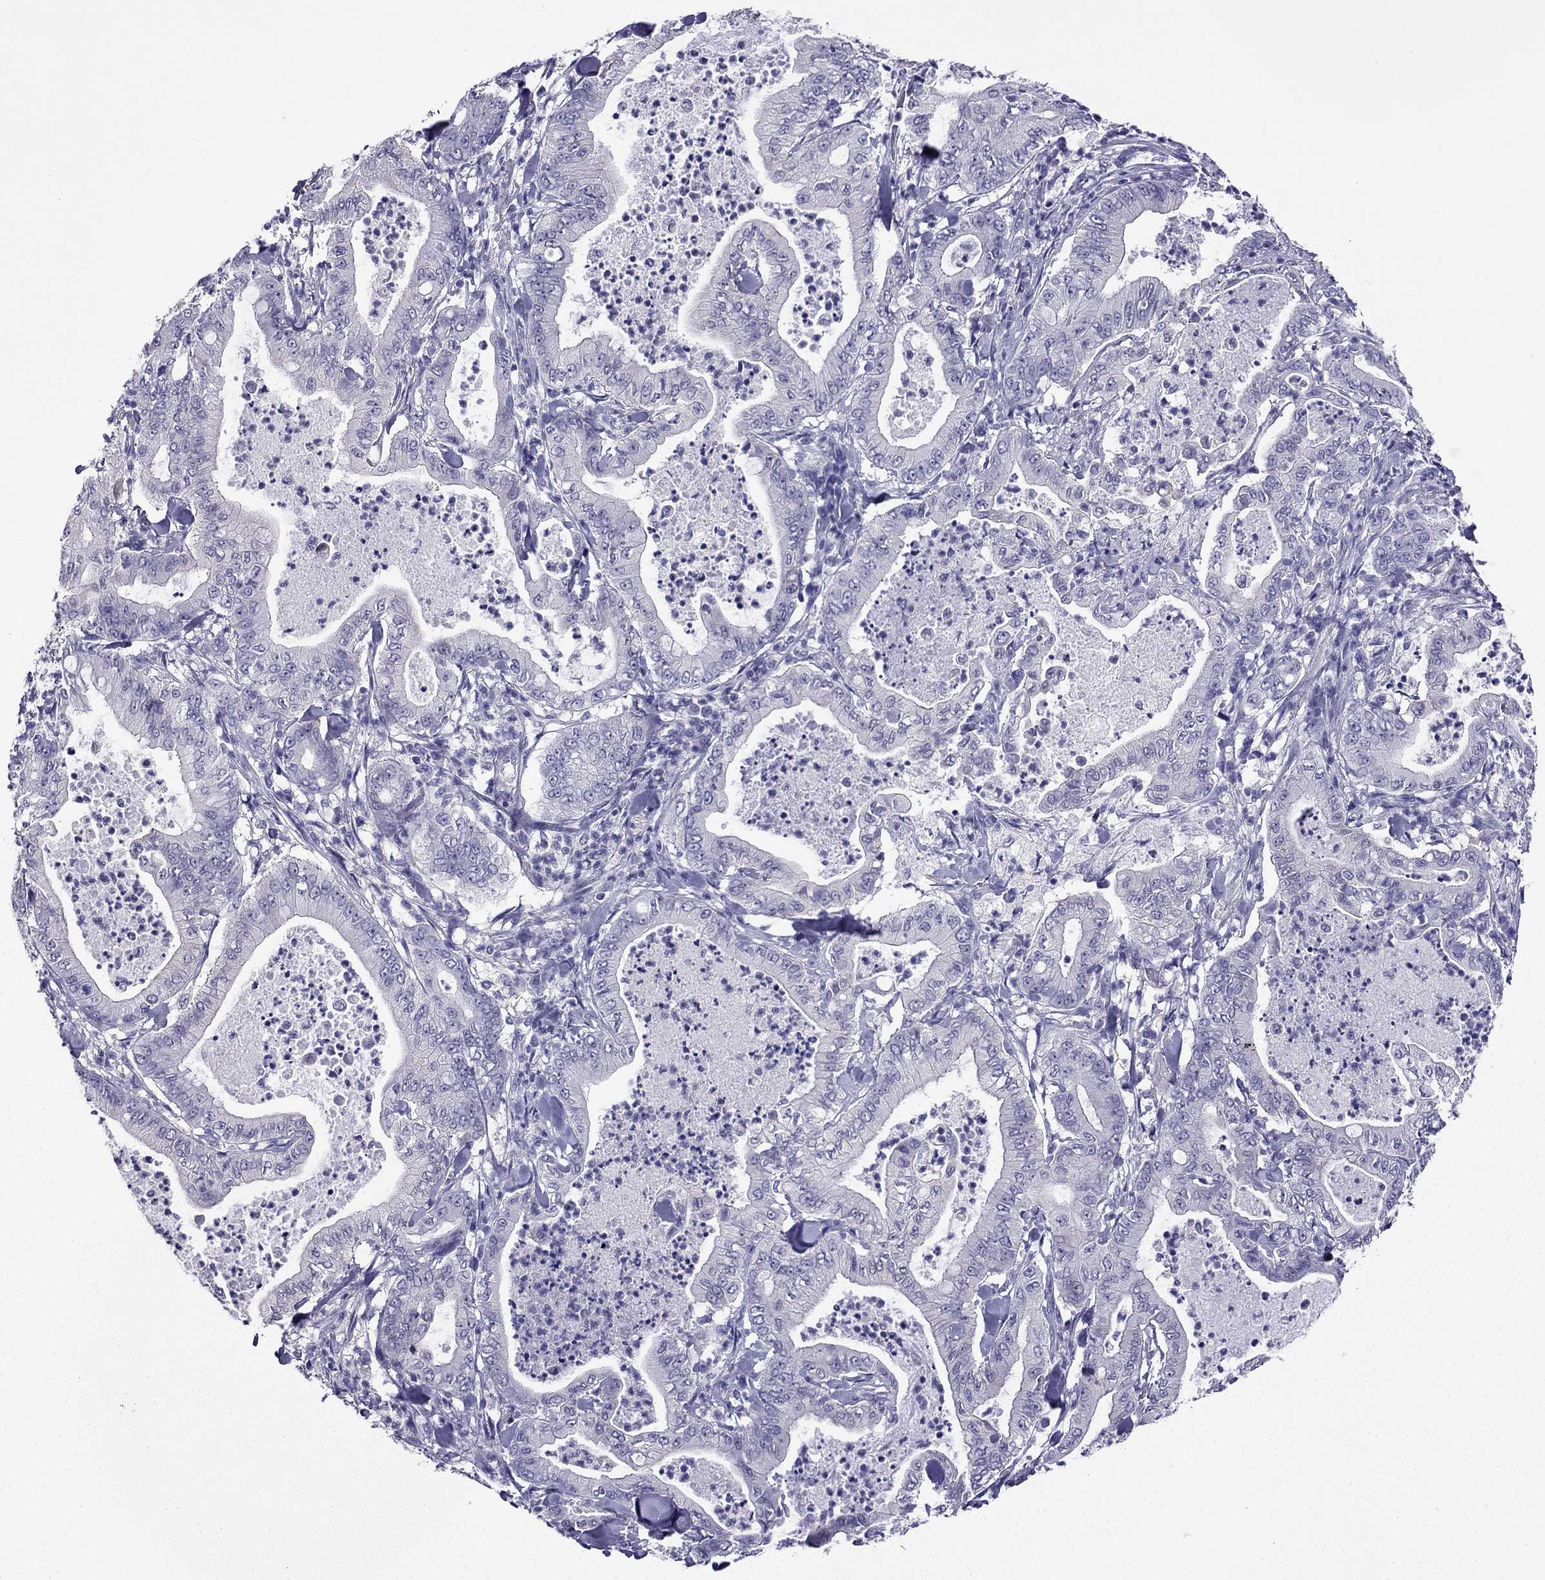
{"staining": {"intensity": "negative", "quantity": "none", "location": "none"}, "tissue": "pancreatic cancer", "cell_type": "Tumor cells", "image_type": "cancer", "snomed": [{"axis": "morphology", "description": "Adenocarcinoma, NOS"}, {"axis": "topography", "description": "Pancreas"}], "caption": "Image shows no significant protein expression in tumor cells of pancreatic adenocarcinoma. (Brightfield microscopy of DAB immunohistochemistry (IHC) at high magnification).", "gene": "KCNJ10", "patient": {"sex": "male", "age": 71}}